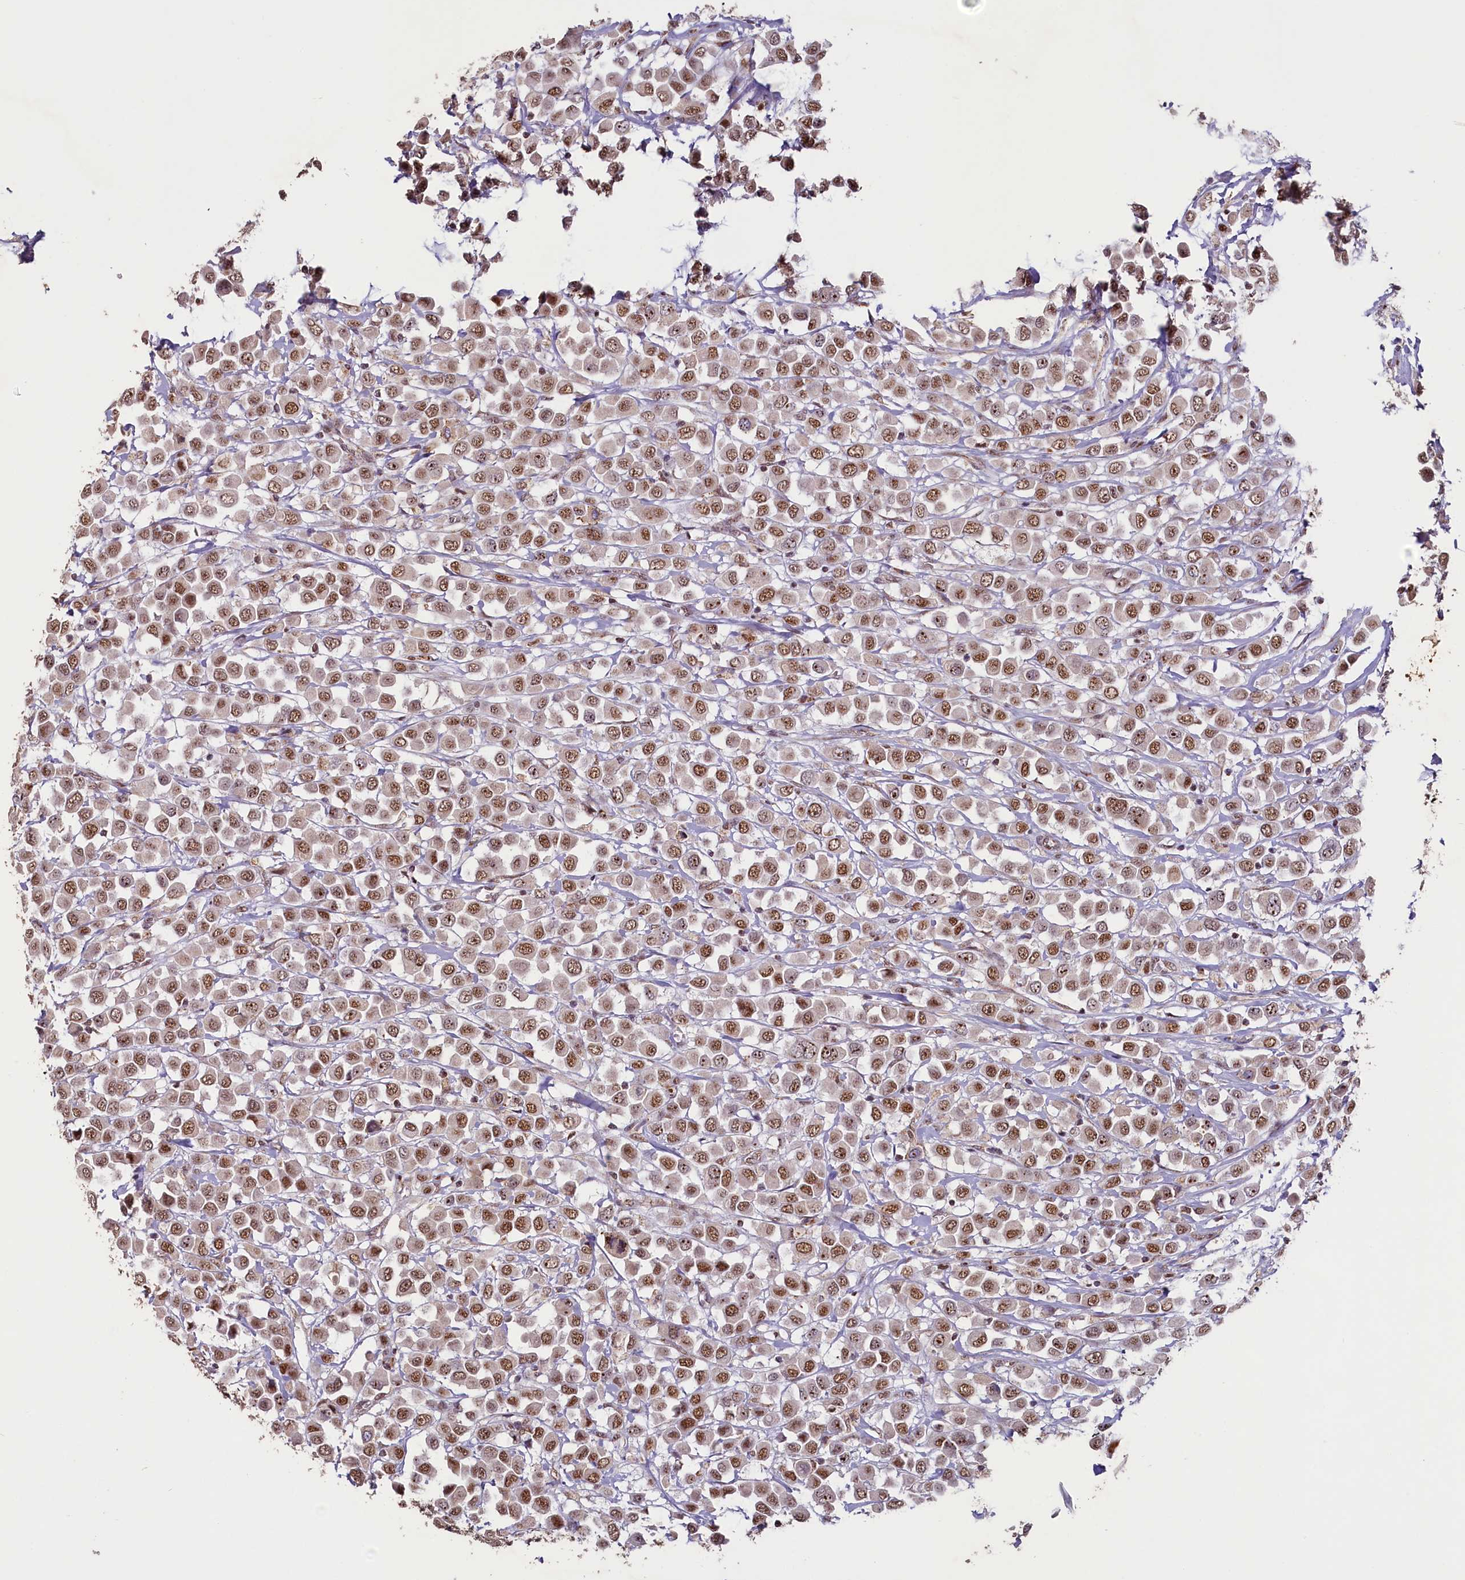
{"staining": {"intensity": "moderate", "quantity": ">75%", "location": "nuclear"}, "tissue": "breast cancer", "cell_type": "Tumor cells", "image_type": "cancer", "snomed": [{"axis": "morphology", "description": "Duct carcinoma"}, {"axis": "topography", "description": "Breast"}], "caption": "An image of human breast cancer stained for a protein displays moderate nuclear brown staining in tumor cells.", "gene": "PDE6D", "patient": {"sex": "female", "age": 61}}